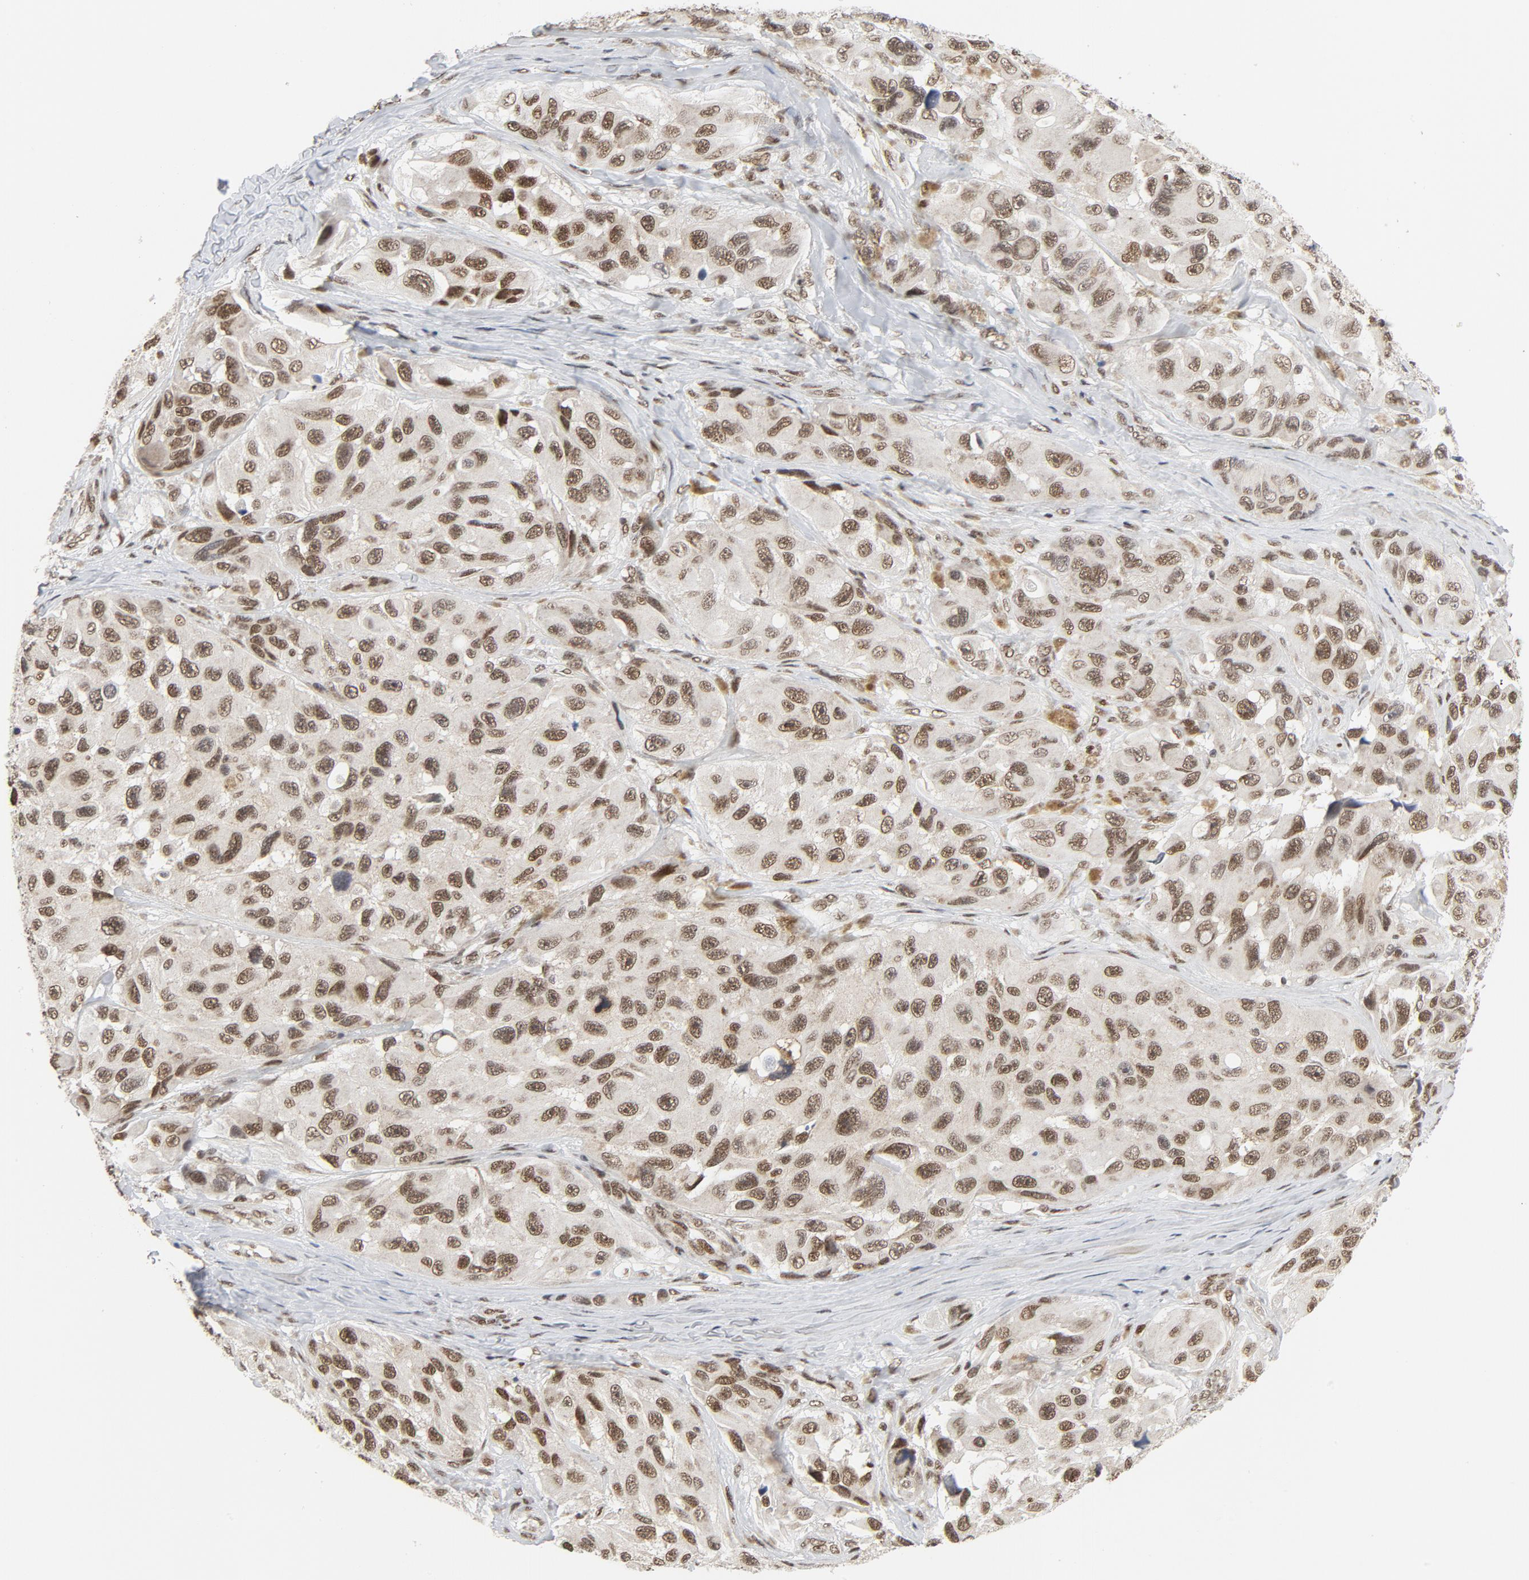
{"staining": {"intensity": "moderate", "quantity": ">75%", "location": "nuclear"}, "tissue": "melanoma", "cell_type": "Tumor cells", "image_type": "cancer", "snomed": [{"axis": "morphology", "description": "Malignant melanoma, NOS"}, {"axis": "topography", "description": "Skin"}], "caption": "Malignant melanoma stained for a protein demonstrates moderate nuclear positivity in tumor cells.", "gene": "ERCC1", "patient": {"sex": "female", "age": 73}}